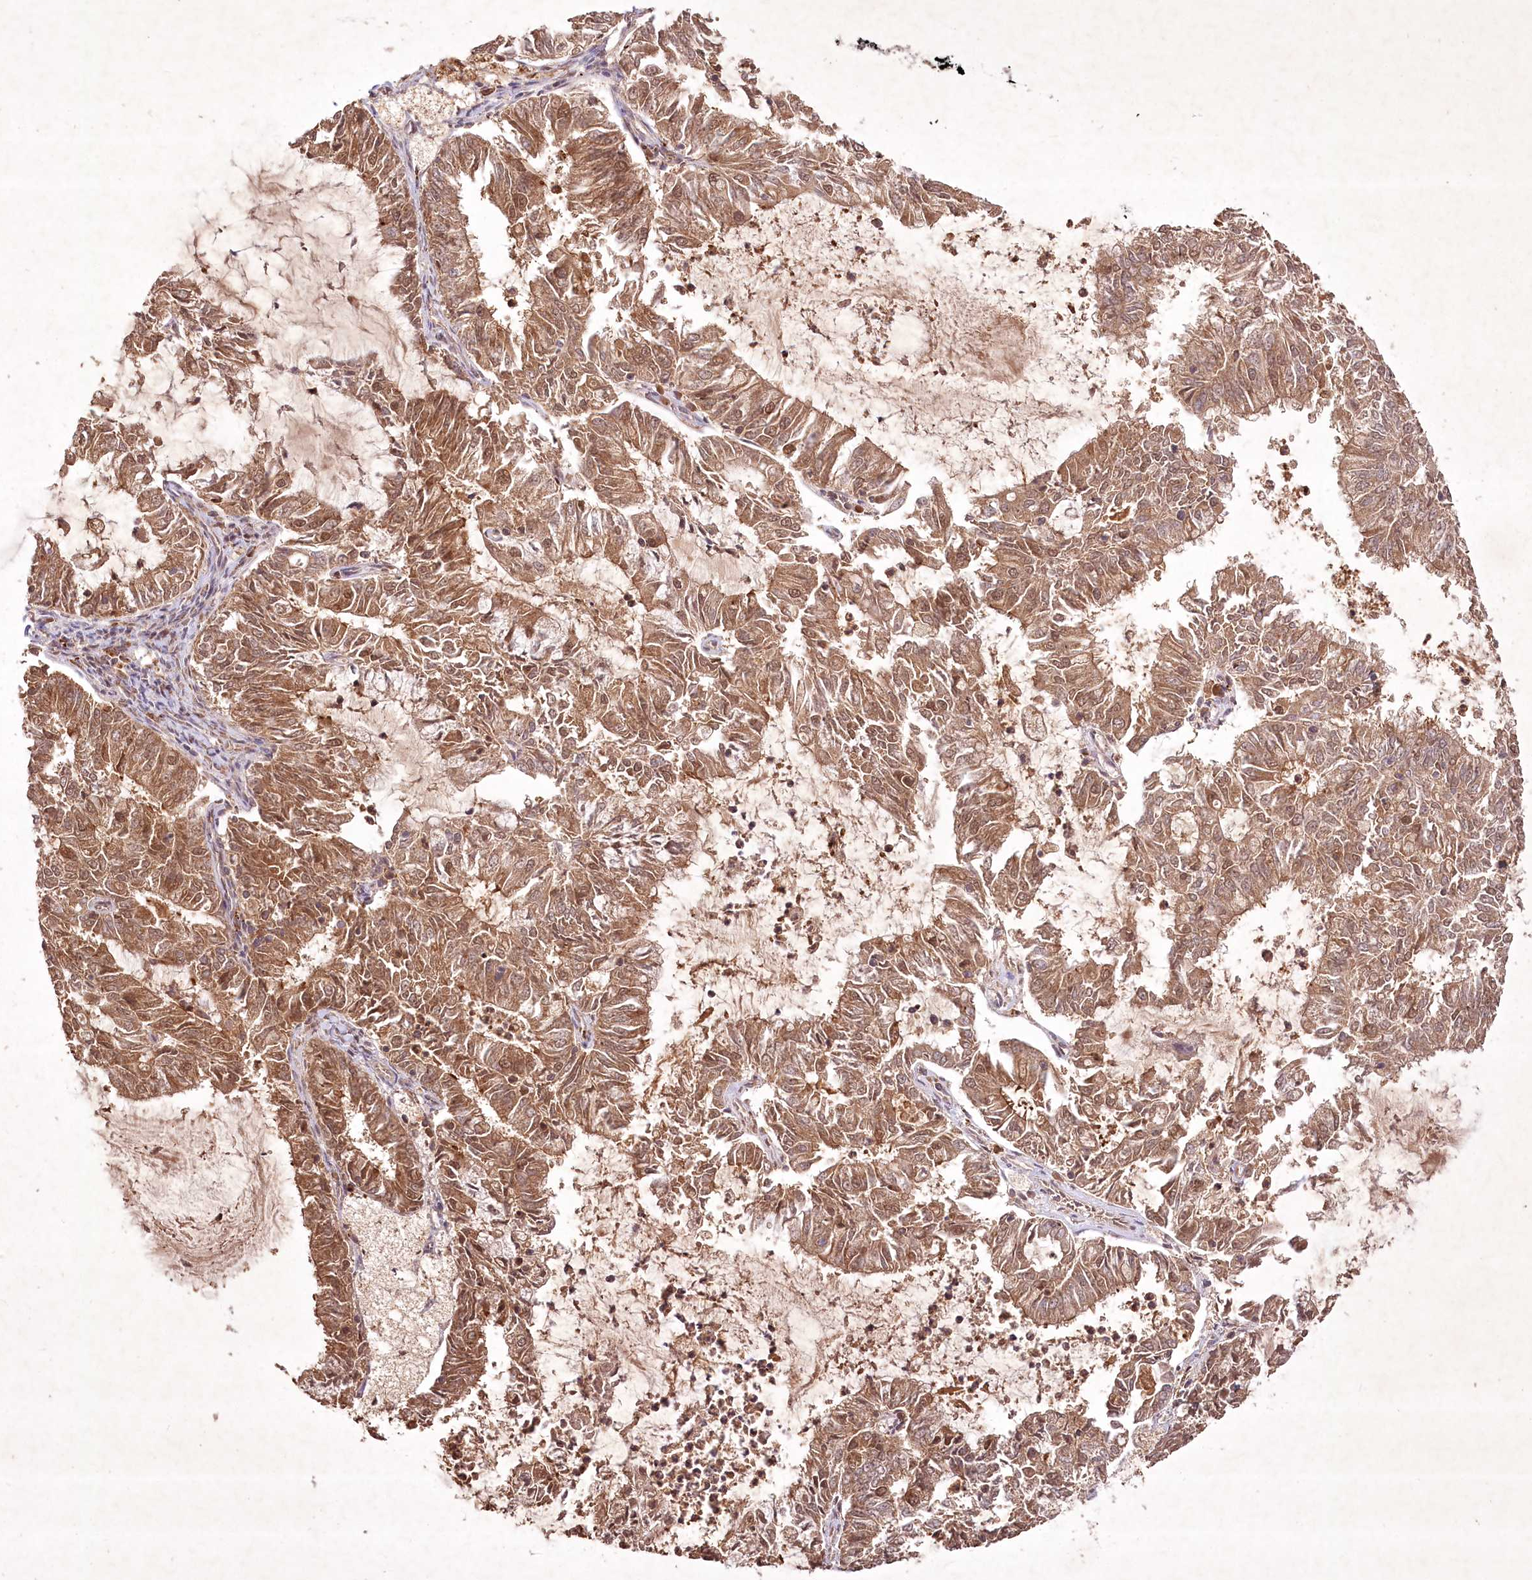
{"staining": {"intensity": "moderate", "quantity": ">75%", "location": "cytoplasmic/membranous"}, "tissue": "endometrial cancer", "cell_type": "Tumor cells", "image_type": "cancer", "snomed": [{"axis": "morphology", "description": "Adenocarcinoma, NOS"}, {"axis": "topography", "description": "Endometrium"}], "caption": "Endometrial cancer (adenocarcinoma) stained with a brown dye exhibits moderate cytoplasmic/membranous positive staining in approximately >75% of tumor cells.", "gene": "IRAK1BP1", "patient": {"sex": "female", "age": 57}}